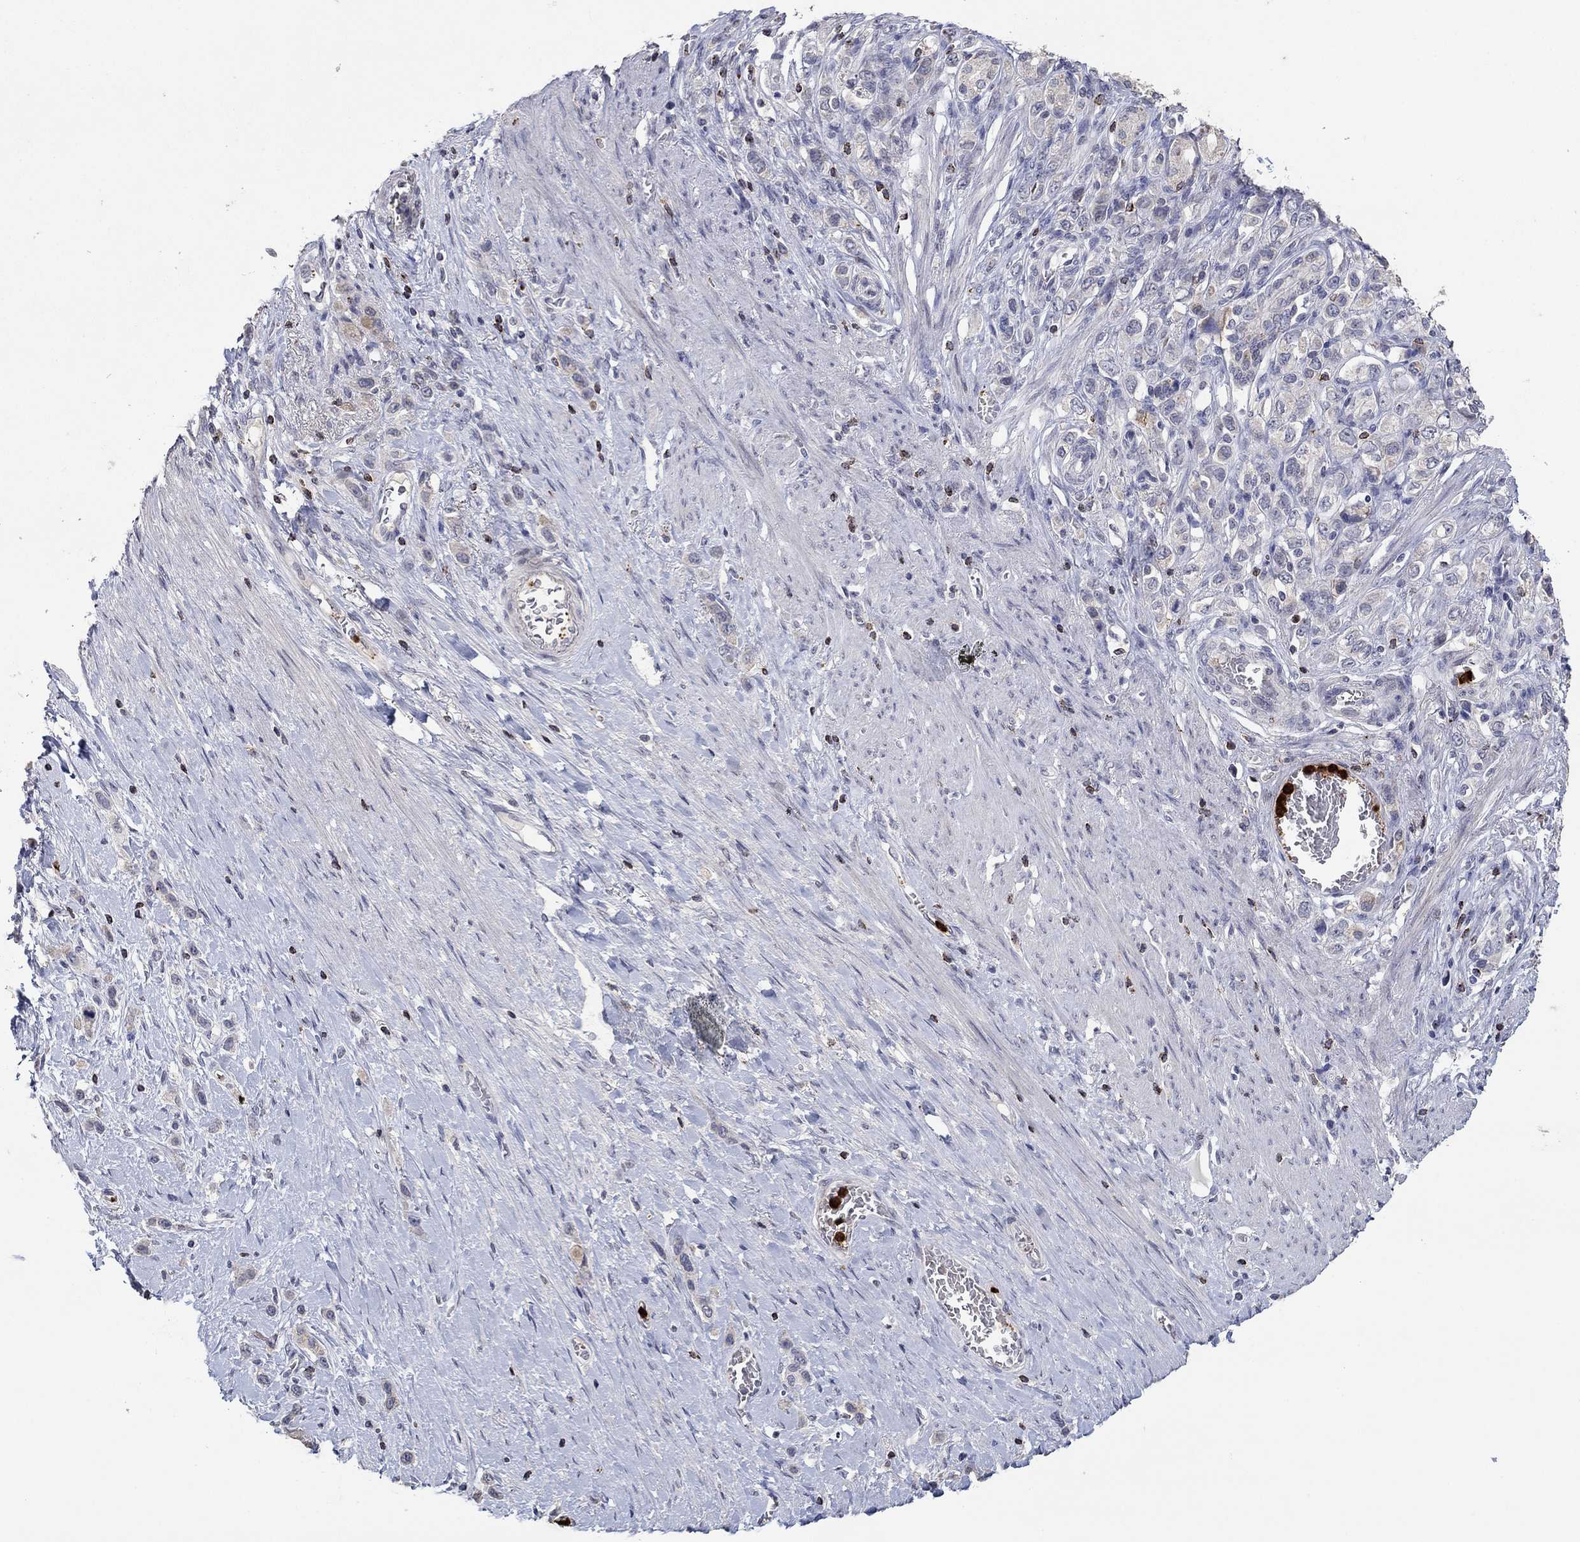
{"staining": {"intensity": "weak", "quantity": "25%-75%", "location": "cytoplasmic/membranous"}, "tissue": "stomach cancer", "cell_type": "Tumor cells", "image_type": "cancer", "snomed": [{"axis": "morphology", "description": "Normal tissue, NOS"}, {"axis": "morphology", "description": "Adenocarcinoma, NOS"}, {"axis": "morphology", "description": "Adenocarcinoma, High grade"}, {"axis": "topography", "description": "Stomach, upper"}, {"axis": "topography", "description": "Stomach"}], "caption": "Immunohistochemical staining of human stomach cancer (high-grade adenocarcinoma) exhibits weak cytoplasmic/membranous protein expression in about 25%-75% of tumor cells. (Brightfield microscopy of DAB IHC at high magnification).", "gene": "CCL5", "patient": {"sex": "female", "age": 65}}